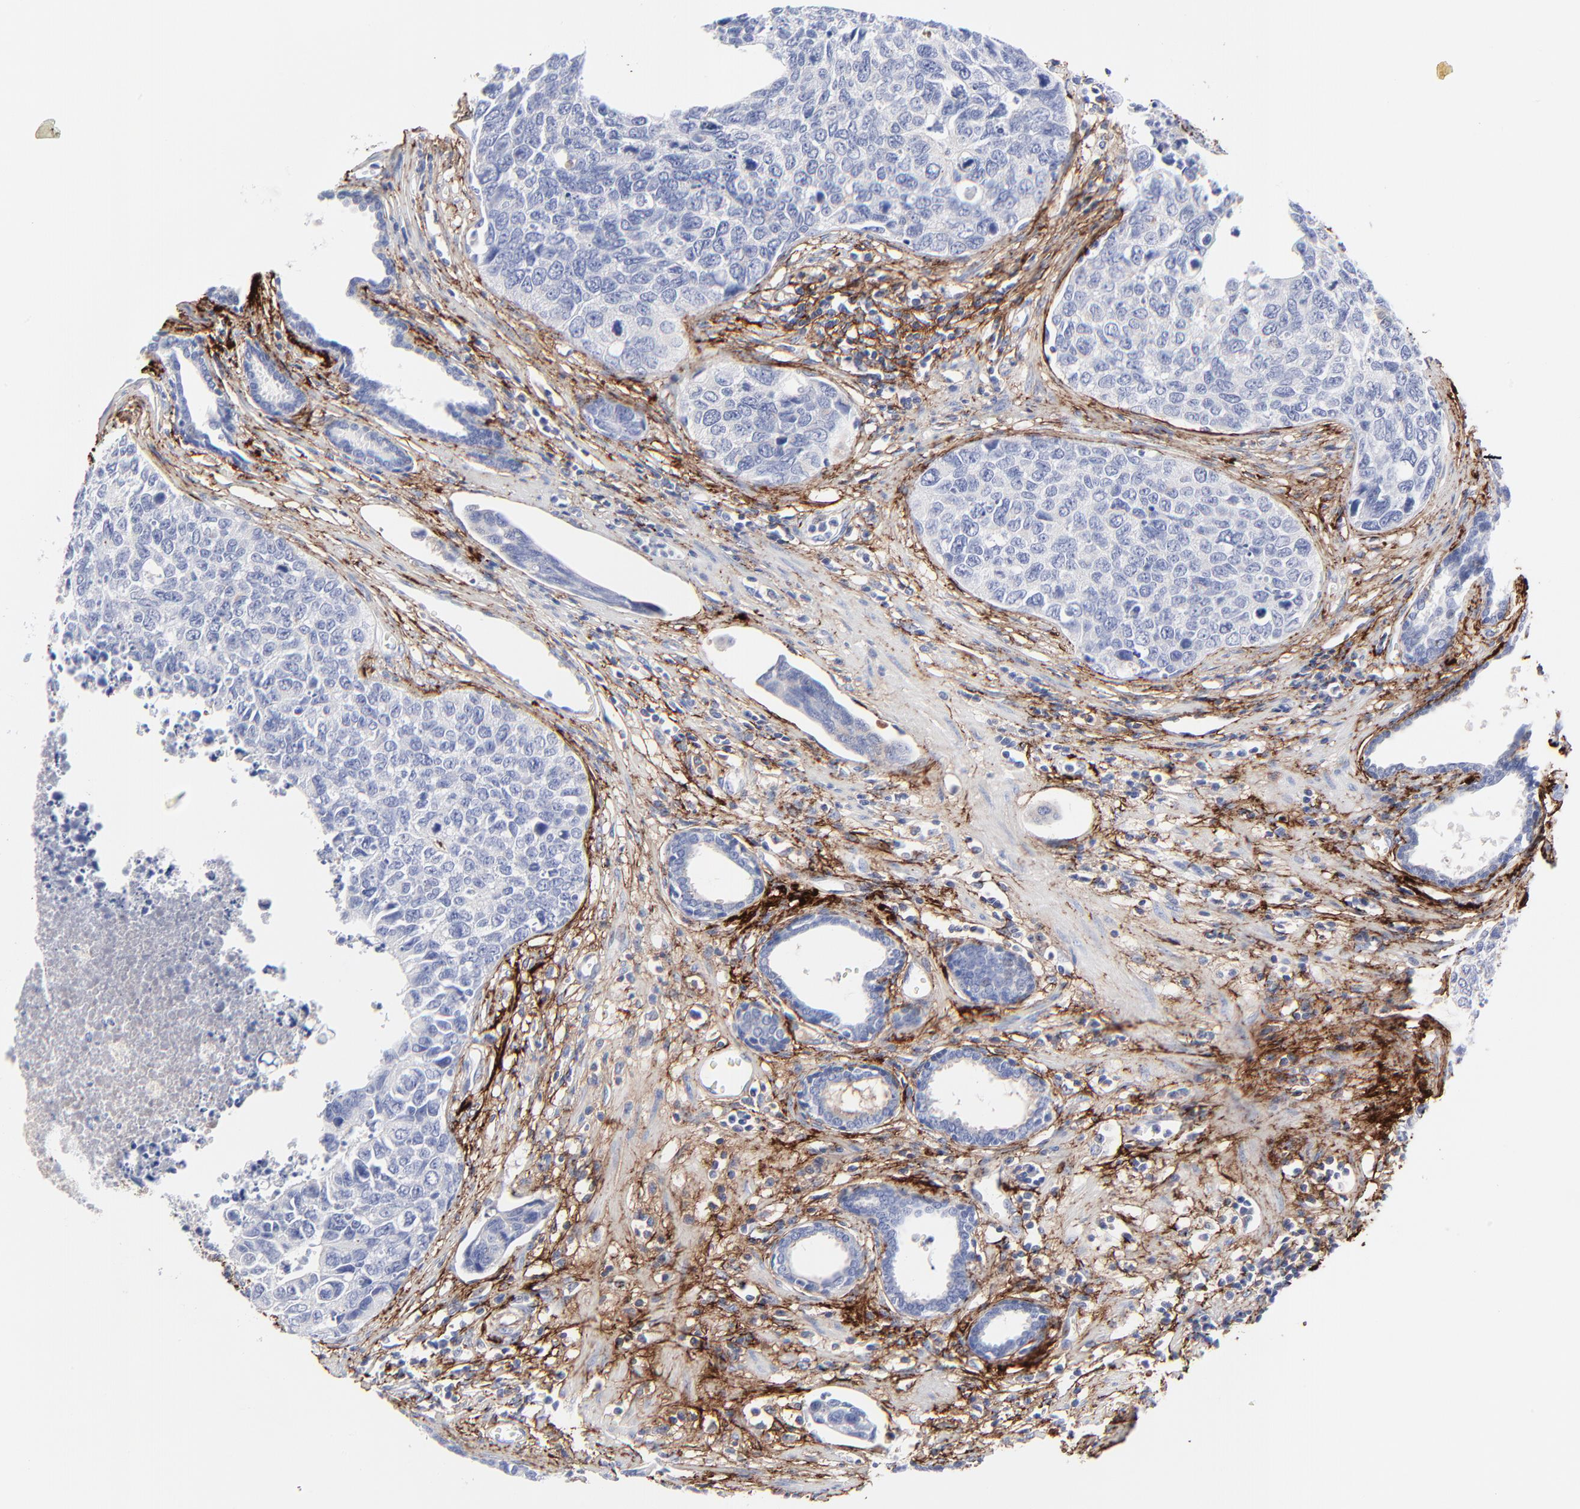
{"staining": {"intensity": "negative", "quantity": "none", "location": "none"}, "tissue": "urothelial cancer", "cell_type": "Tumor cells", "image_type": "cancer", "snomed": [{"axis": "morphology", "description": "Urothelial carcinoma, High grade"}, {"axis": "topography", "description": "Urinary bladder"}], "caption": "Urothelial cancer was stained to show a protein in brown. There is no significant staining in tumor cells.", "gene": "FBLN2", "patient": {"sex": "male", "age": 81}}